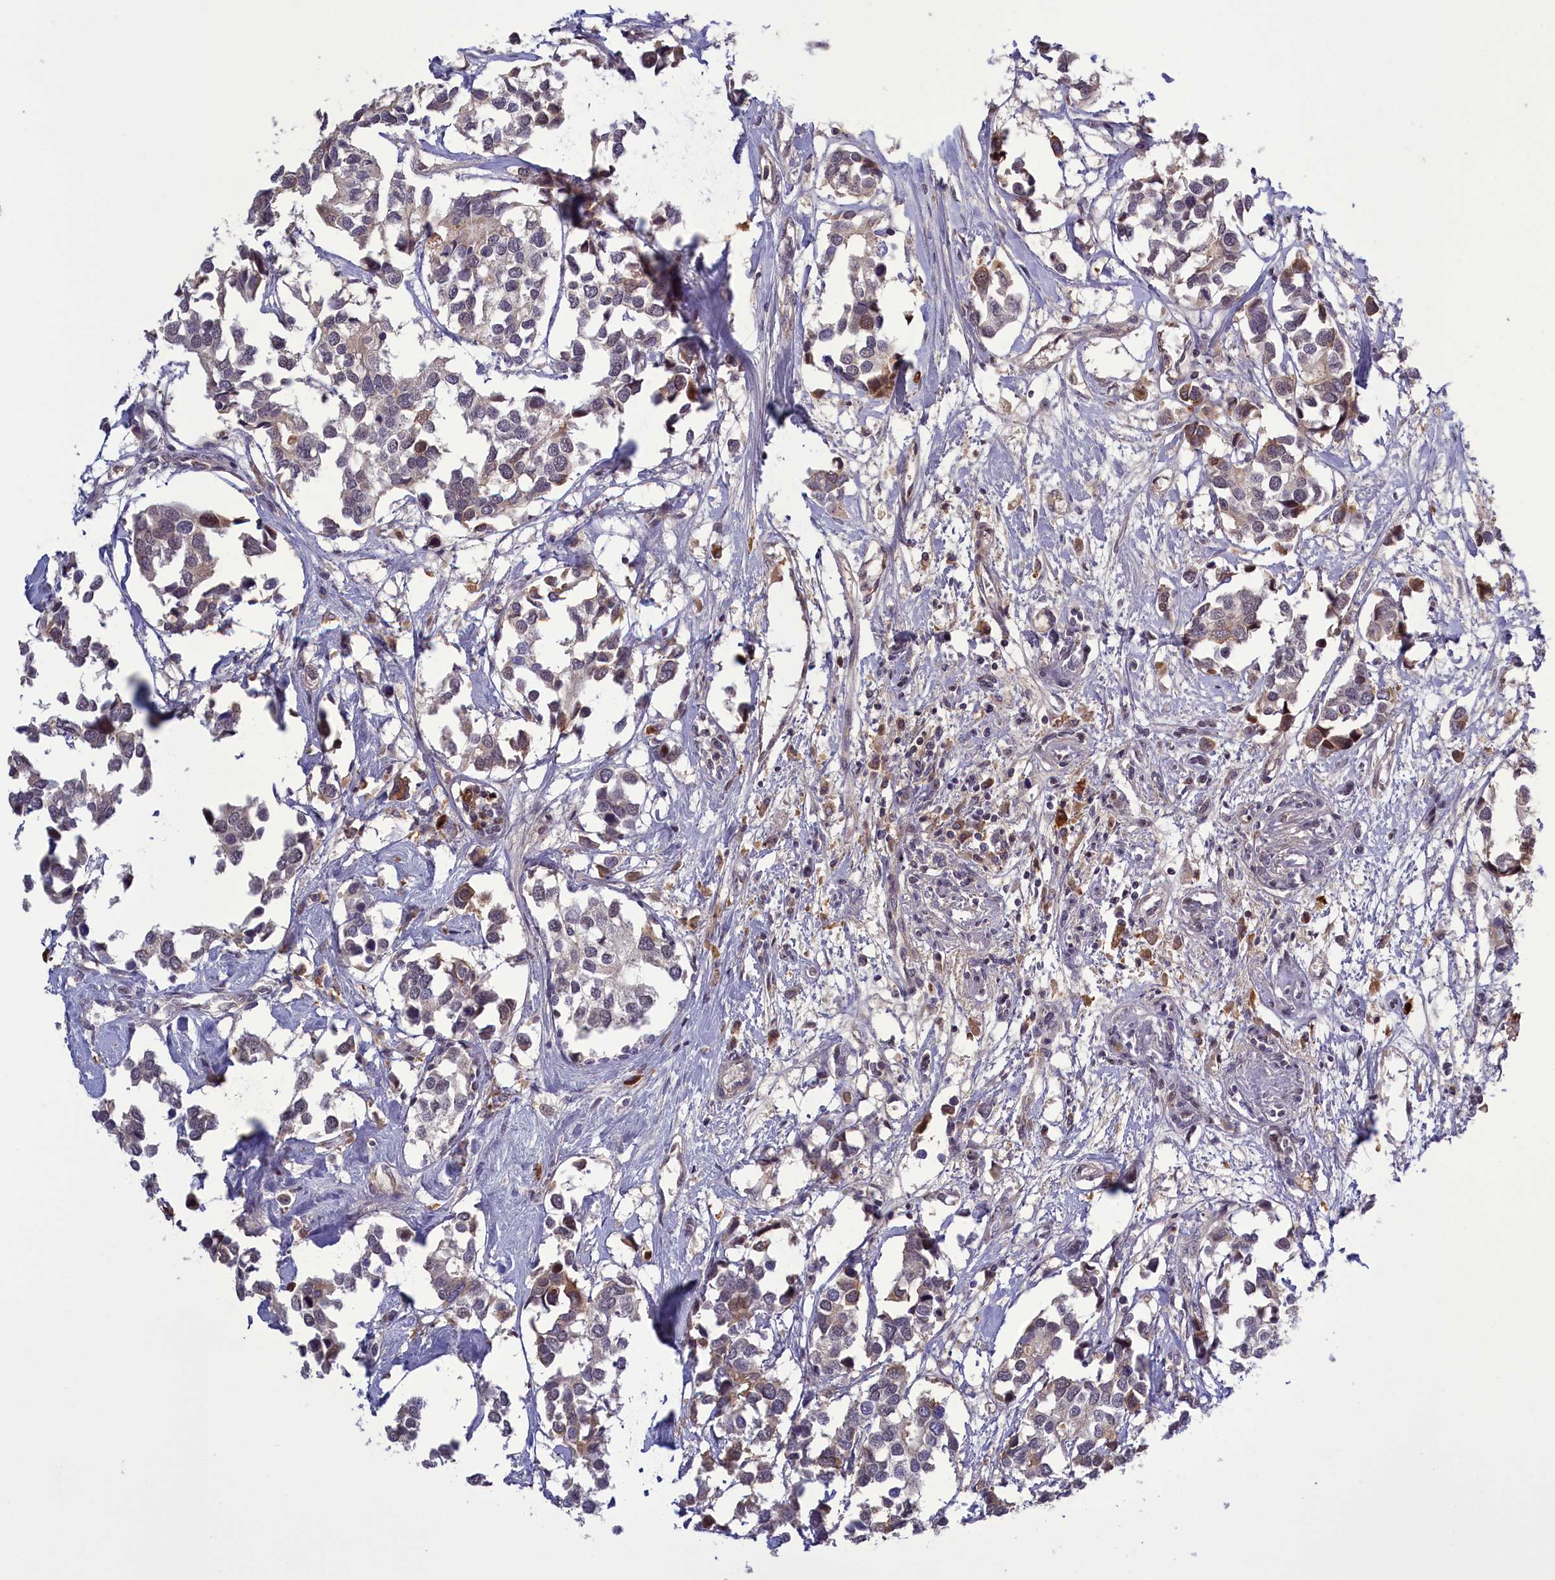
{"staining": {"intensity": "weak", "quantity": "25%-75%", "location": "cytoplasmic/membranous"}, "tissue": "breast cancer", "cell_type": "Tumor cells", "image_type": "cancer", "snomed": [{"axis": "morphology", "description": "Duct carcinoma"}, {"axis": "topography", "description": "Breast"}], "caption": "Immunohistochemical staining of human breast cancer (intraductal carcinoma) demonstrates low levels of weak cytoplasmic/membranous expression in about 25%-75% of tumor cells.", "gene": "RRAD", "patient": {"sex": "female", "age": 83}}